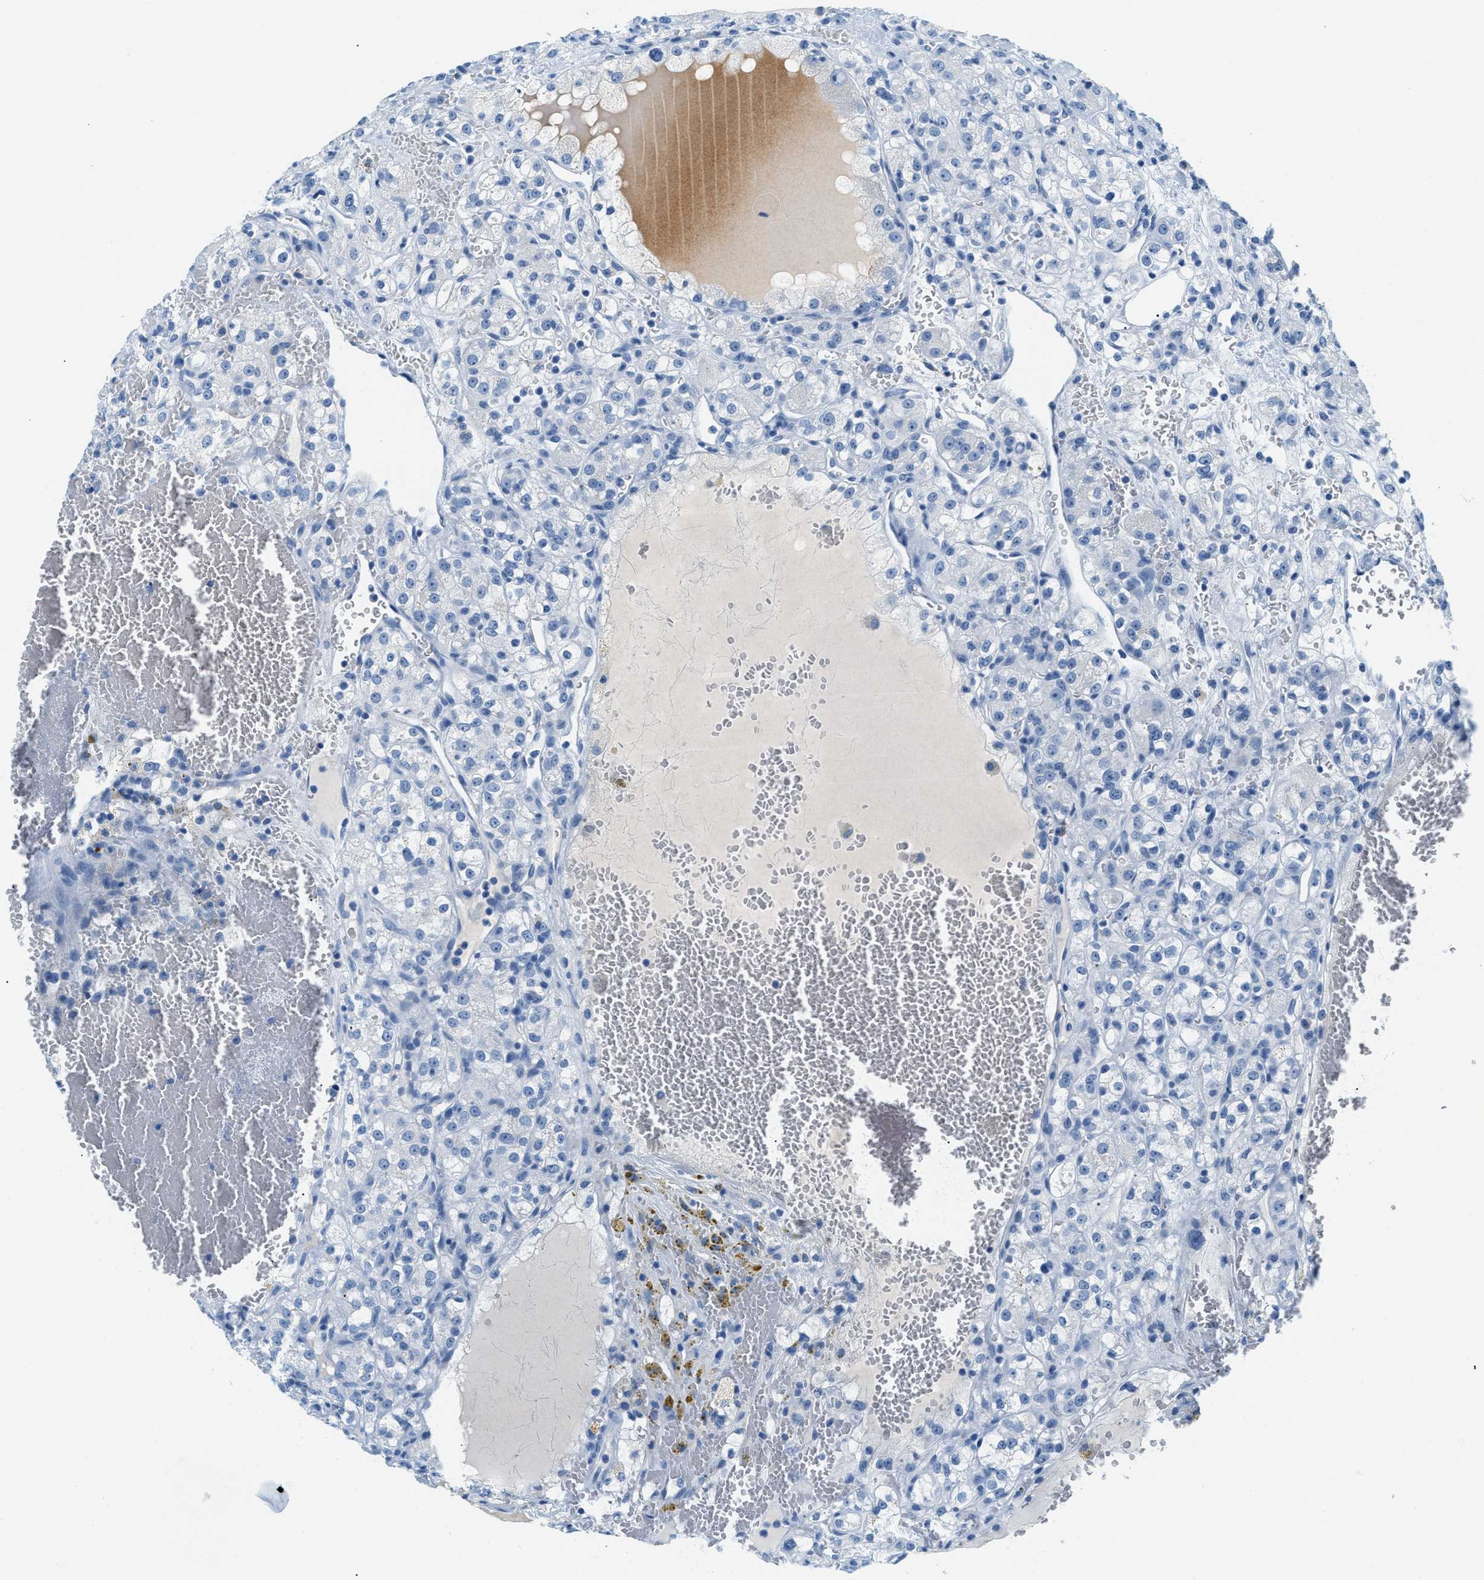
{"staining": {"intensity": "negative", "quantity": "none", "location": "none"}, "tissue": "renal cancer", "cell_type": "Tumor cells", "image_type": "cancer", "snomed": [{"axis": "morphology", "description": "Normal tissue, NOS"}, {"axis": "morphology", "description": "Adenocarcinoma, NOS"}, {"axis": "topography", "description": "Kidney"}], "caption": "High power microscopy image of an immunohistochemistry photomicrograph of renal cancer, revealing no significant staining in tumor cells. (DAB immunohistochemistry (IHC) with hematoxylin counter stain).", "gene": "STXBP2", "patient": {"sex": "male", "age": 61}}